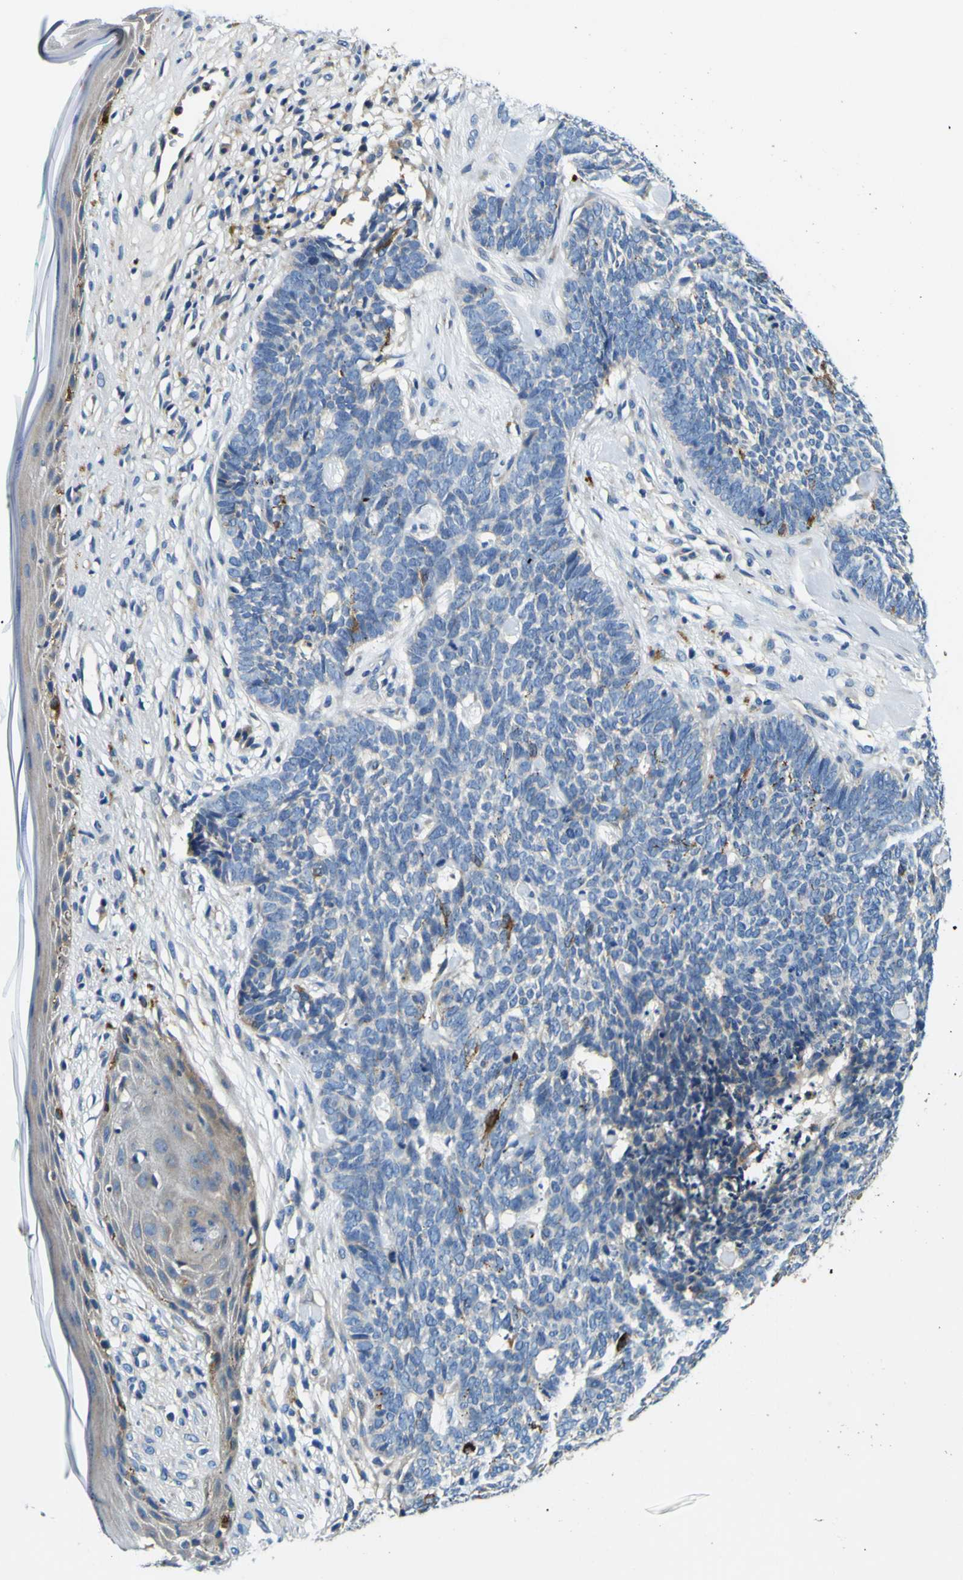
{"staining": {"intensity": "strong", "quantity": "<25%", "location": "cytoplasmic/membranous"}, "tissue": "skin cancer", "cell_type": "Tumor cells", "image_type": "cancer", "snomed": [{"axis": "morphology", "description": "Basal cell carcinoma"}, {"axis": "topography", "description": "Skin"}], "caption": "Human skin basal cell carcinoma stained with a protein marker exhibits strong staining in tumor cells.", "gene": "CLSTN1", "patient": {"sex": "female", "age": 84}}